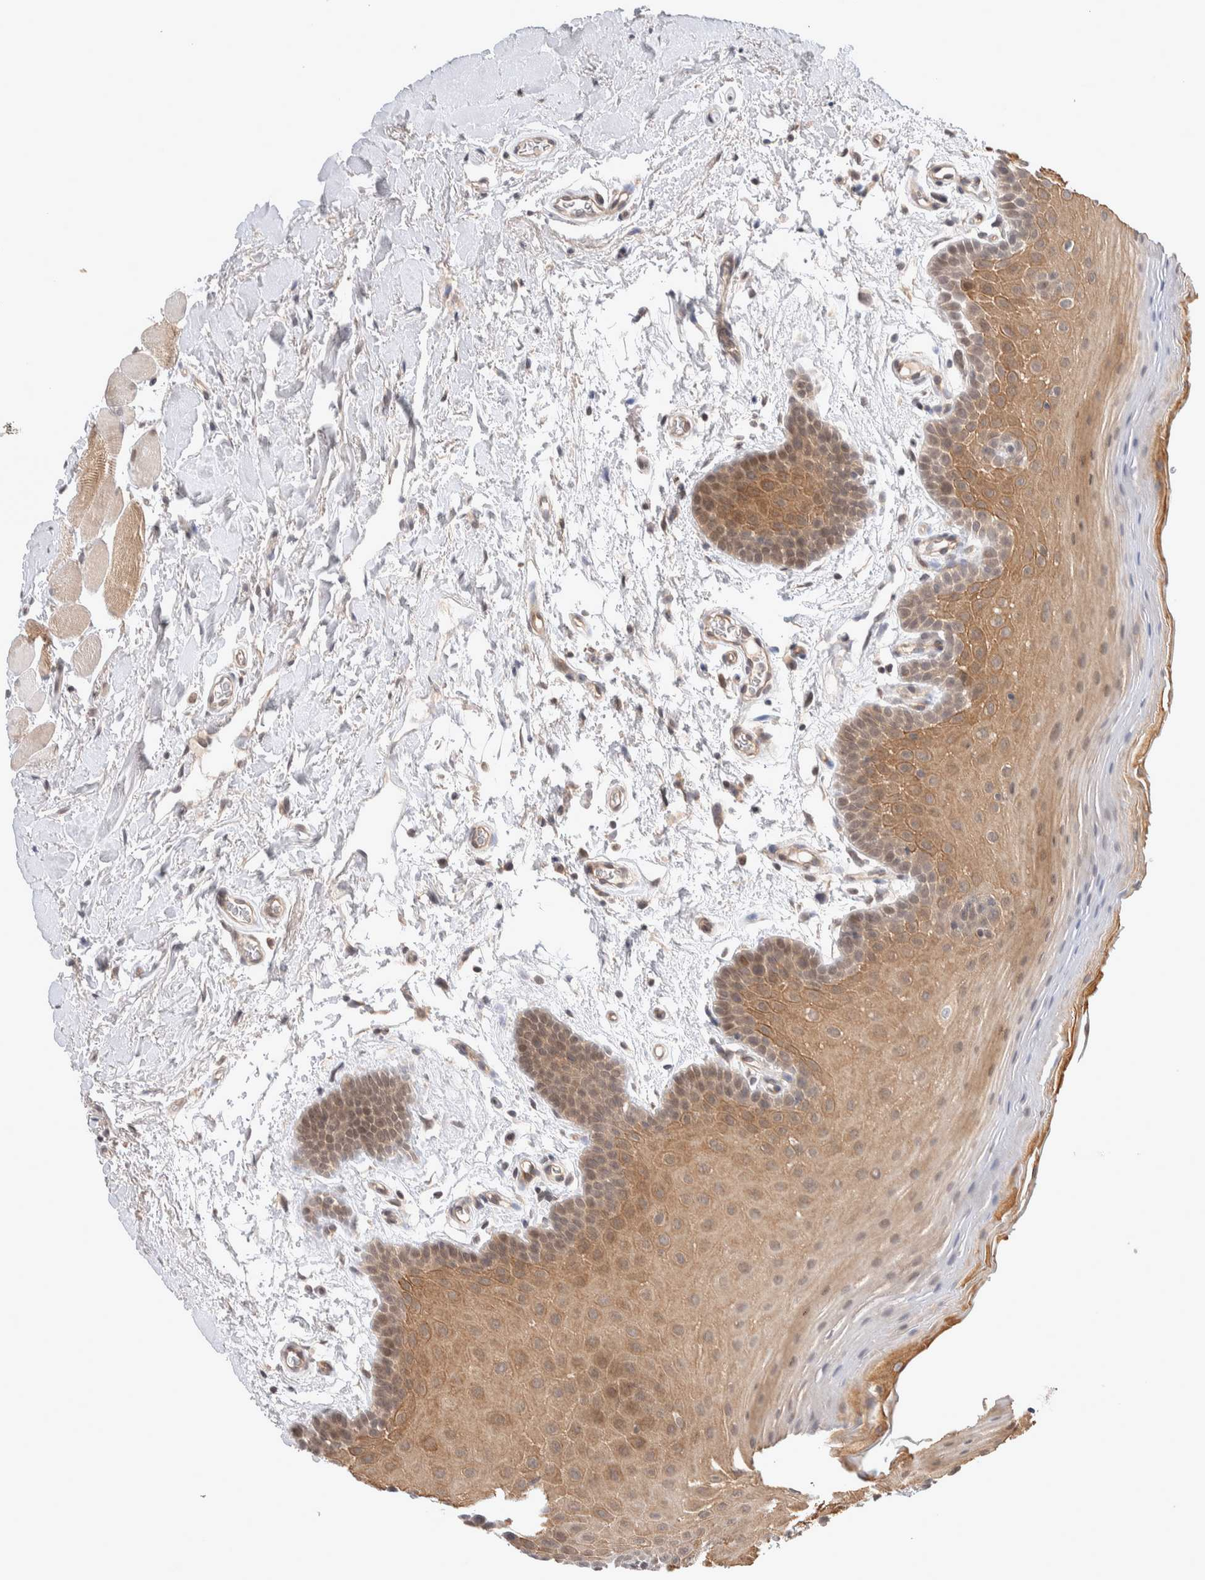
{"staining": {"intensity": "moderate", "quantity": ">75%", "location": "cytoplasmic/membranous,nuclear"}, "tissue": "oral mucosa", "cell_type": "Squamous epithelial cells", "image_type": "normal", "snomed": [{"axis": "morphology", "description": "Normal tissue, NOS"}, {"axis": "topography", "description": "Oral tissue"}], "caption": "Protein staining by IHC exhibits moderate cytoplasmic/membranous,nuclear expression in about >75% of squamous epithelial cells in benign oral mucosa. Immunohistochemistry (ihc) stains the protein of interest in brown and the nuclei are stained blue.", "gene": "ZNF704", "patient": {"sex": "male", "age": 62}}